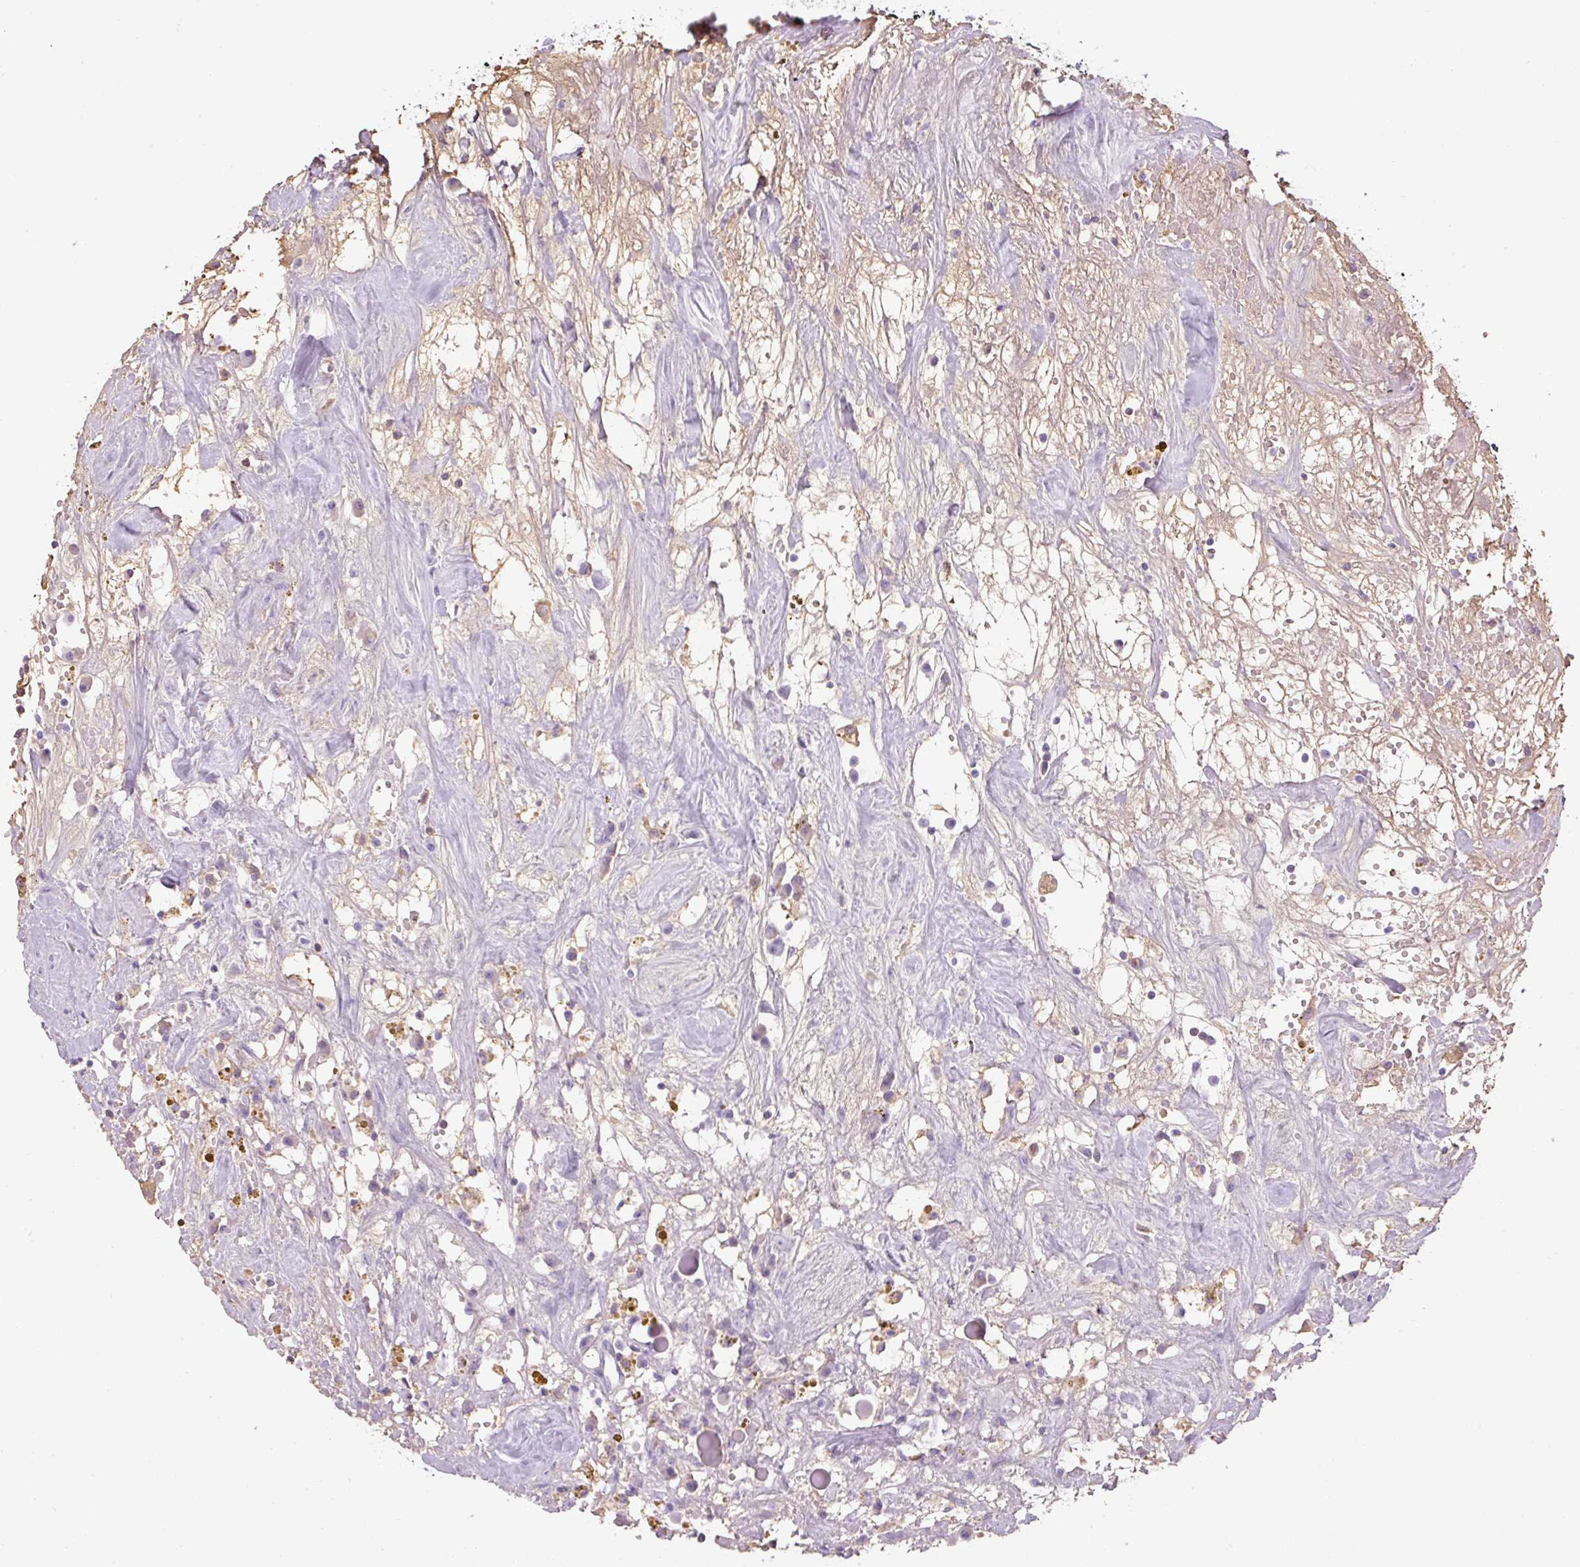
{"staining": {"intensity": "negative", "quantity": "none", "location": "none"}, "tissue": "renal cancer", "cell_type": "Tumor cells", "image_type": "cancer", "snomed": [{"axis": "morphology", "description": "Adenocarcinoma, NOS"}, {"axis": "topography", "description": "Kidney"}], "caption": "This is a image of IHC staining of renal cancer (adenocarcinoma), which shows no expression in tumor cells. Nuclei are stained in blue.", "gene": "APOA1", "patient": {"sex": "male", "age": 56}}